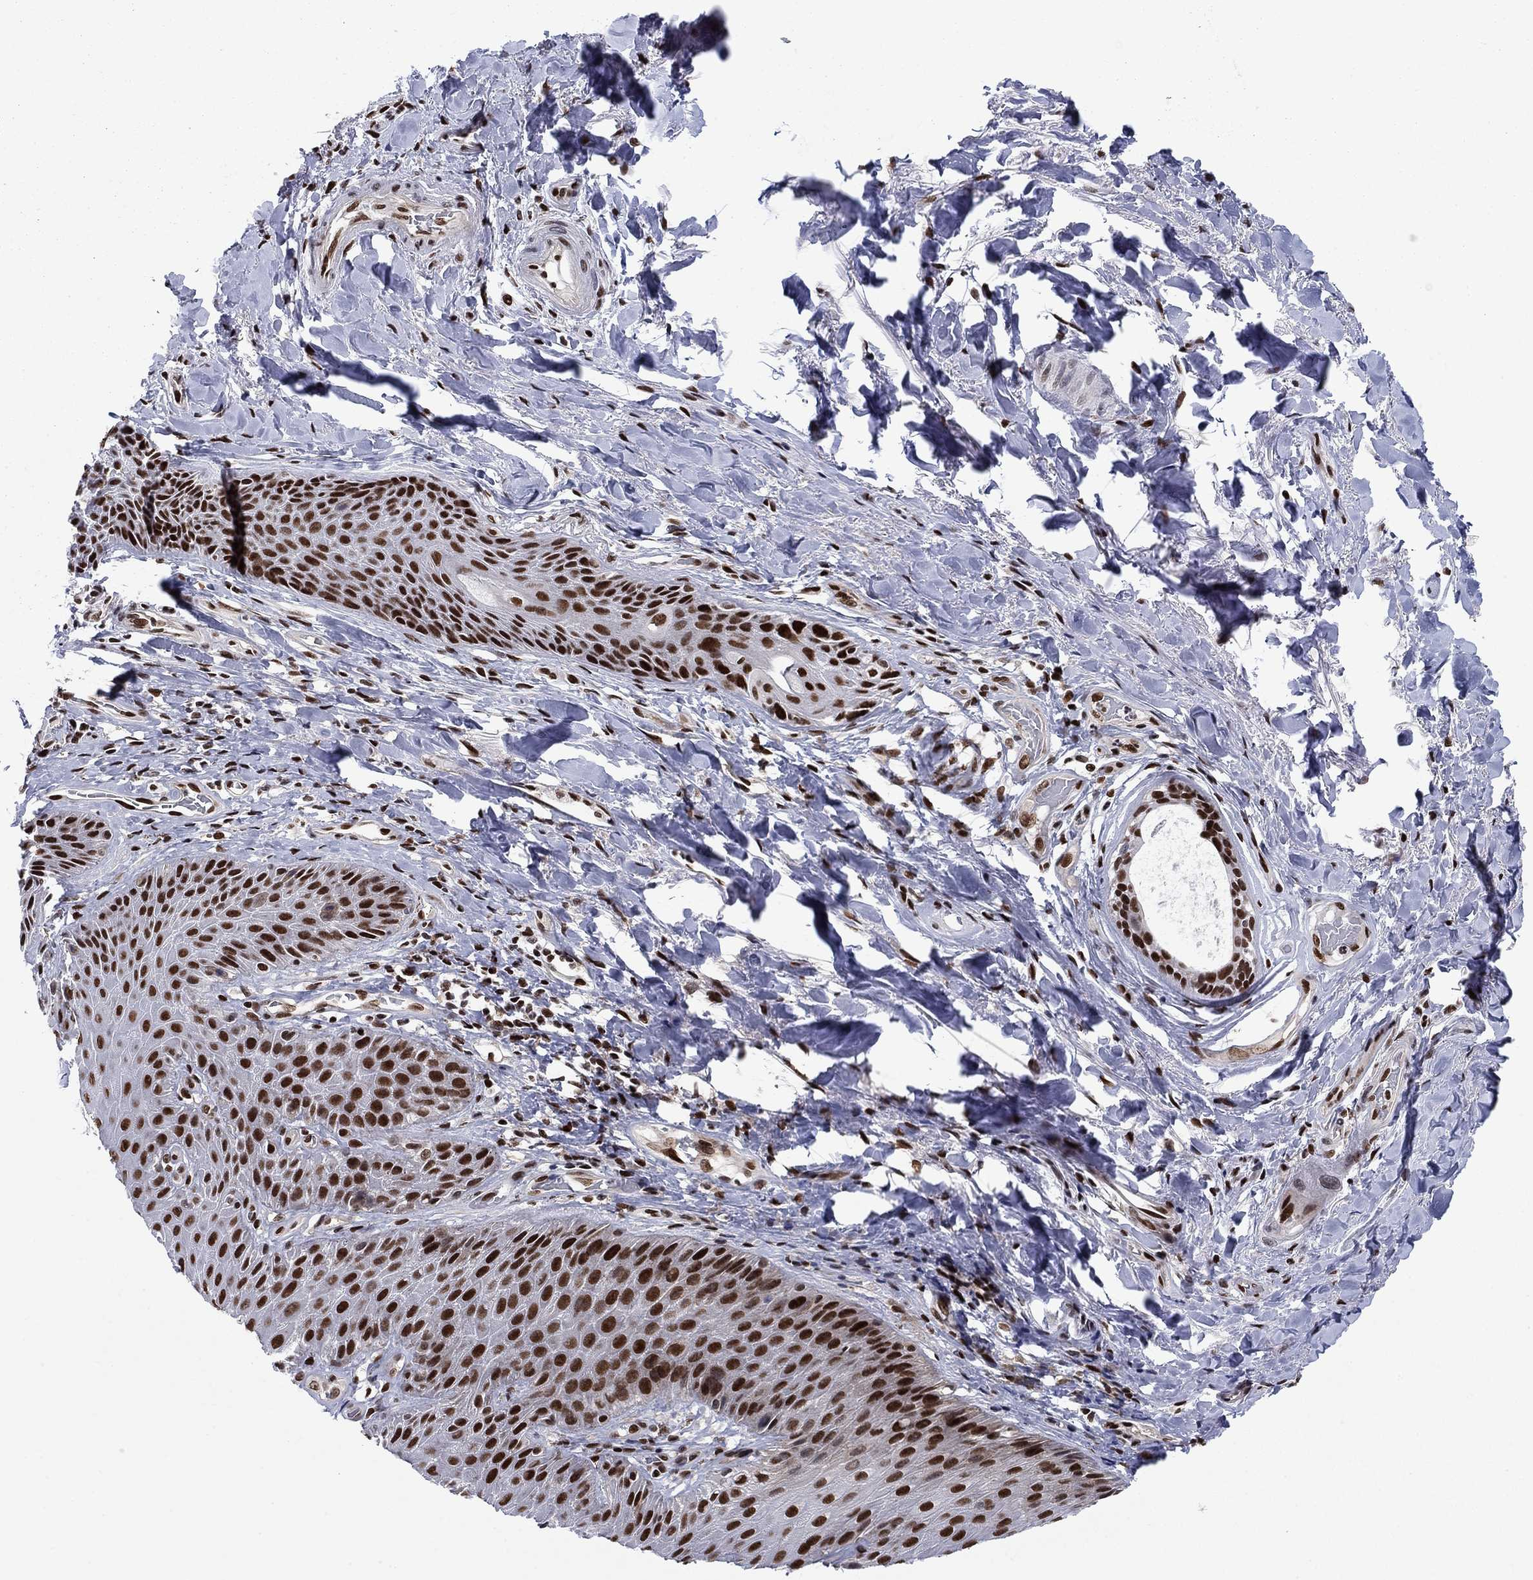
{"staining": {"intensity": "strong", "quantity": ">75%", "location": "nuclear"}, "tissue": "skin", "cell_type": "Epidermal cells", "image_type": "normal", "snomed": [{"axis": "morphology", "description": "Normal tissue, NOS"}, {"axis": "topography", "description": "Anal"}, {"axis": "topography", "description": "Peripheral nerve tissue"}], "caption": "Immunohistochemistry (IHC) micrograph of benign human skin stained for a protein (brown), which demonstrates high levels of strong nuclear expression in approximately >75% of epidermal cells.", "gene": "RPRD1B", "patient": {"sex": "male", "age": 53}}